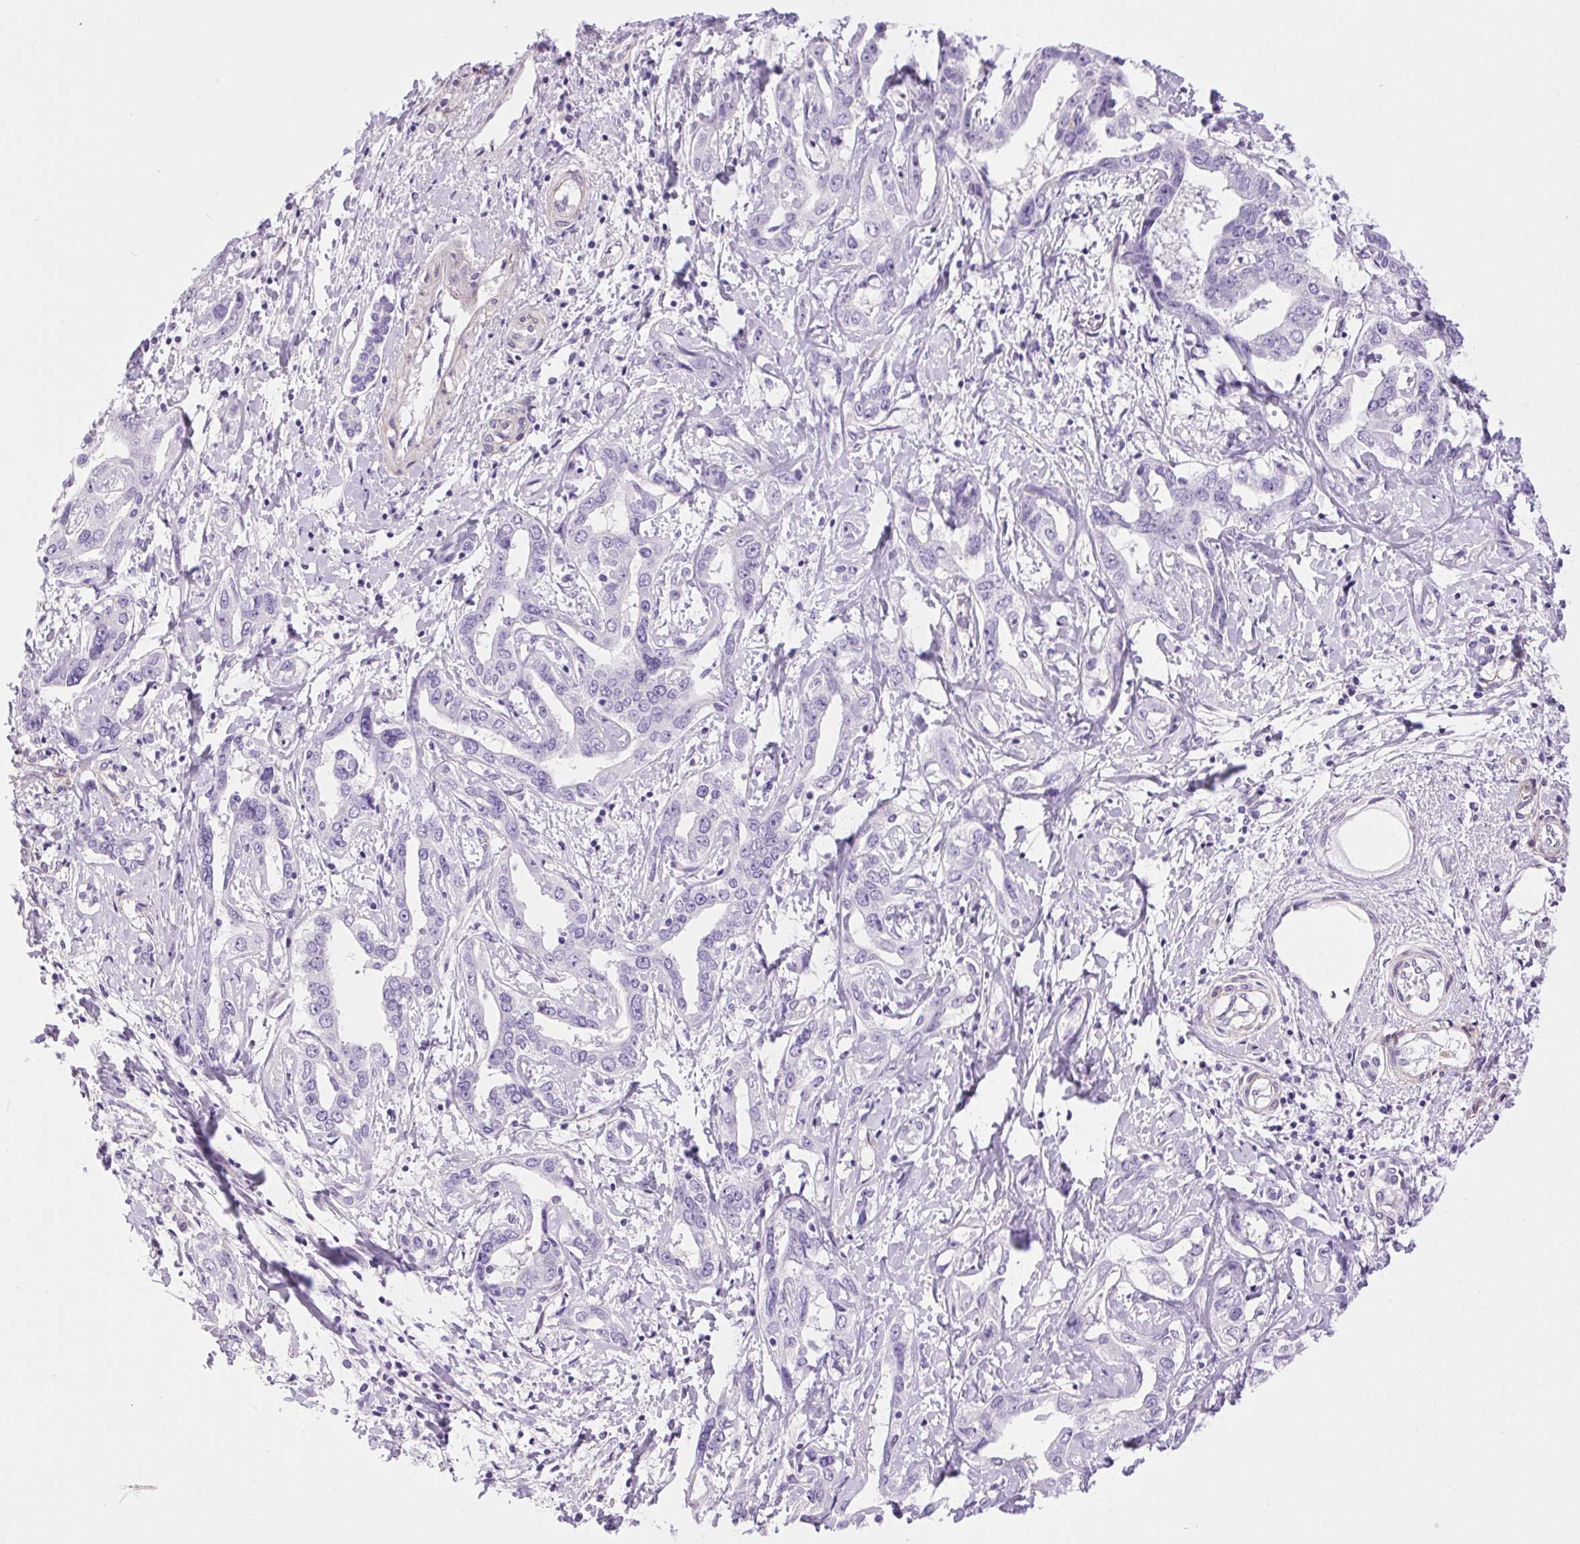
{"staining": {"intensity": "negative", "quantity": "none", "location": "none"}, "tissue": "liver cancer", "cell_type": "Tumor cells", "image_type": "cancer", "snomed": [{"axis": "morphology", "description": "Cholangiocarcinoma"}, {"axis": "topography", "description": "Liver"}], "caption": "High power microscopy histopathology image of an immunohistochemistry (IHC) image of liver cancer, revealing no significant expression in tumor cells.", "gene": "SHCBP1L", "patient": {"sex": "male", "age": 59}}